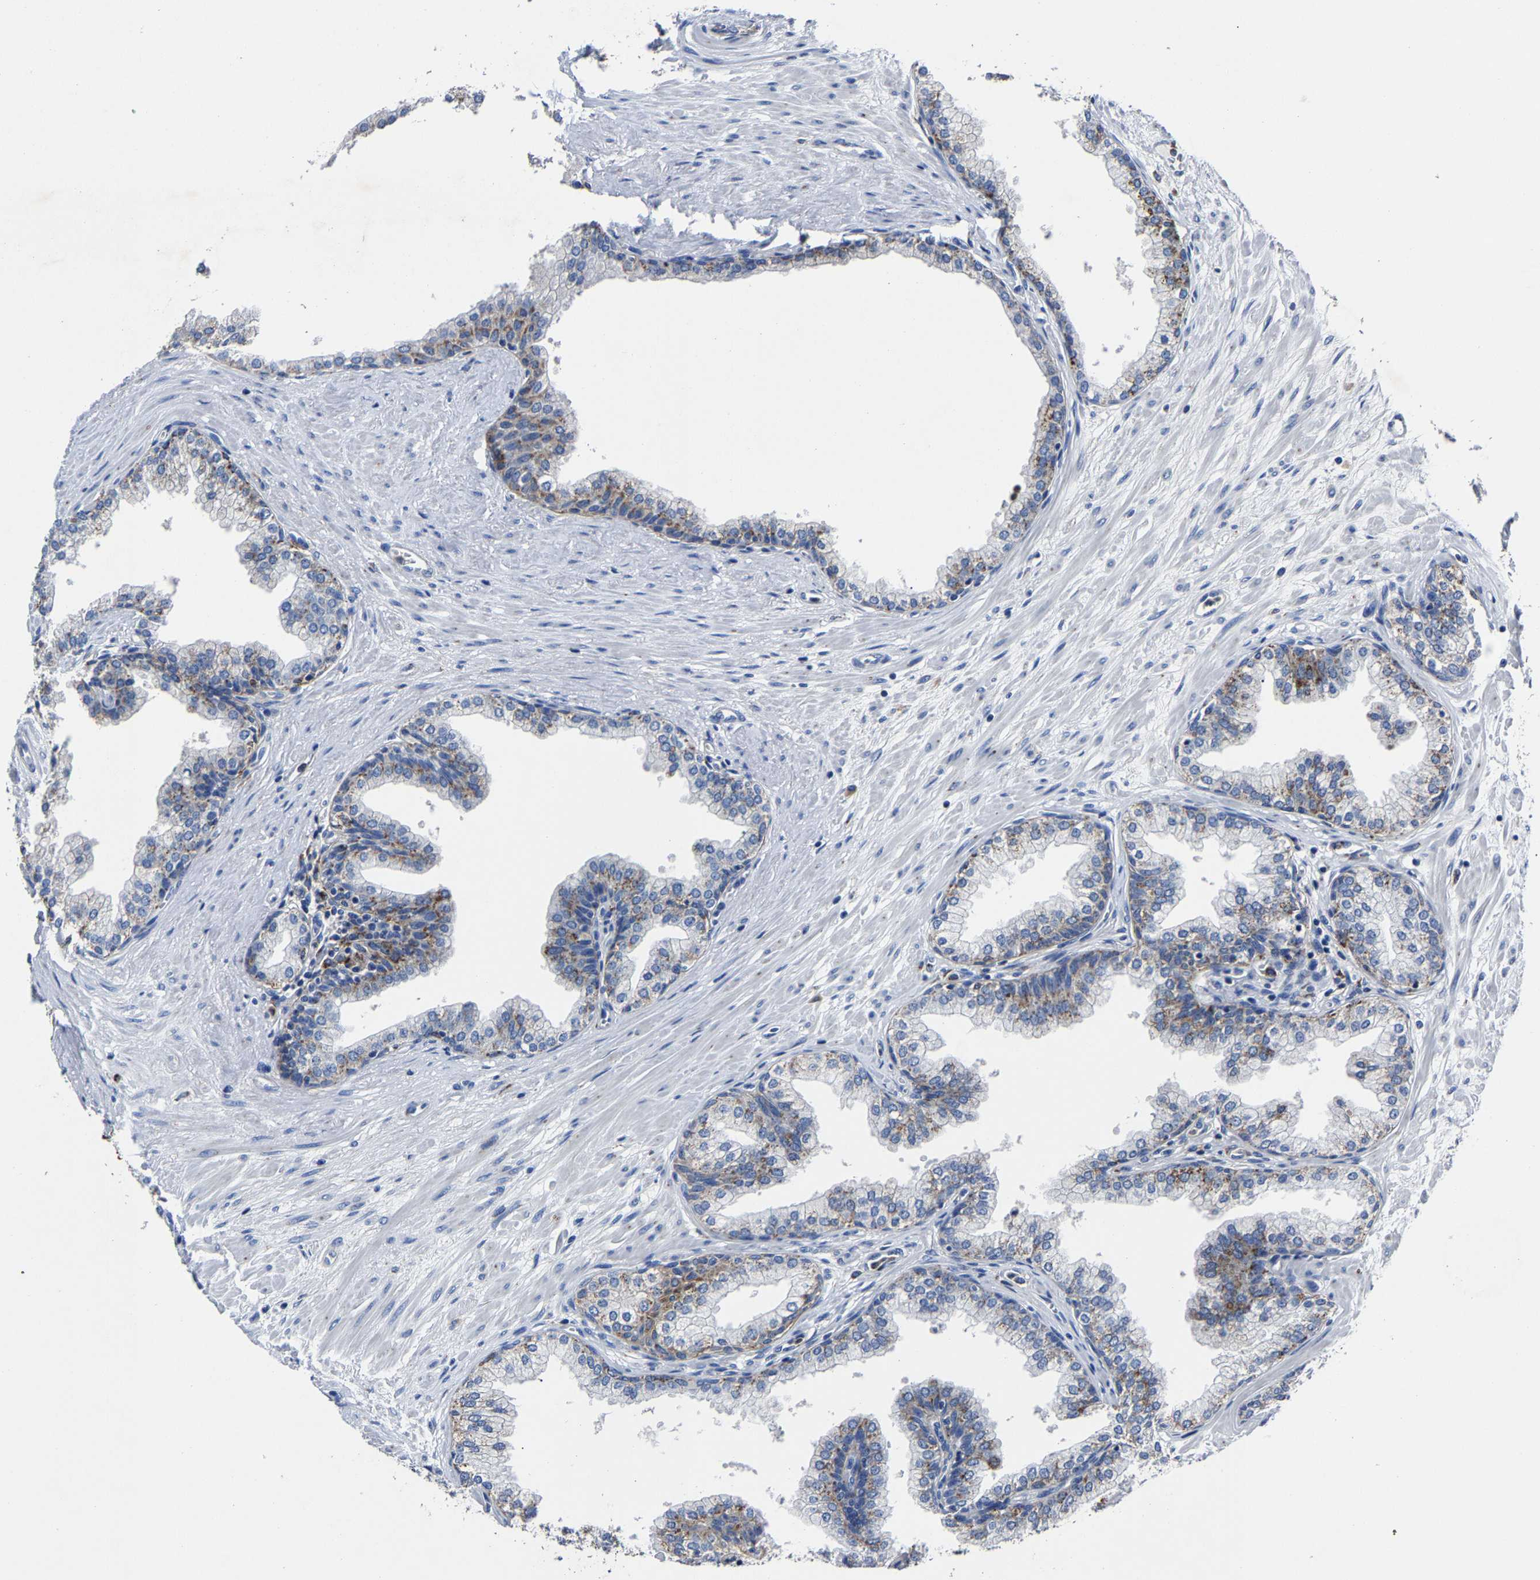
{"staining": {"intensity": "strong", "quantity": "25%-75%", "location": "cytoplasmic/membranous"}, "tissue": "prostate", "cell_type": "Glandular cells", "image_type": "normal", "snomed": [{"axis": "morphology", "description": "Normal tissue, NOS"}, {"axis": "morphology", "description": "Urothelial carcinoma, Low grade"}, {"axis": "topography", "description": "Urinary bladder"}, {"axis": "topography", "description": "Prostate"}], "caption": "Glandular cells demonstrate strong cytoplasmic/membranous staining in approximately 25%-75% of cells in benign prostate.", "gene": "LAMTOR4", "patient": {"sex": "male", "age": 60}}